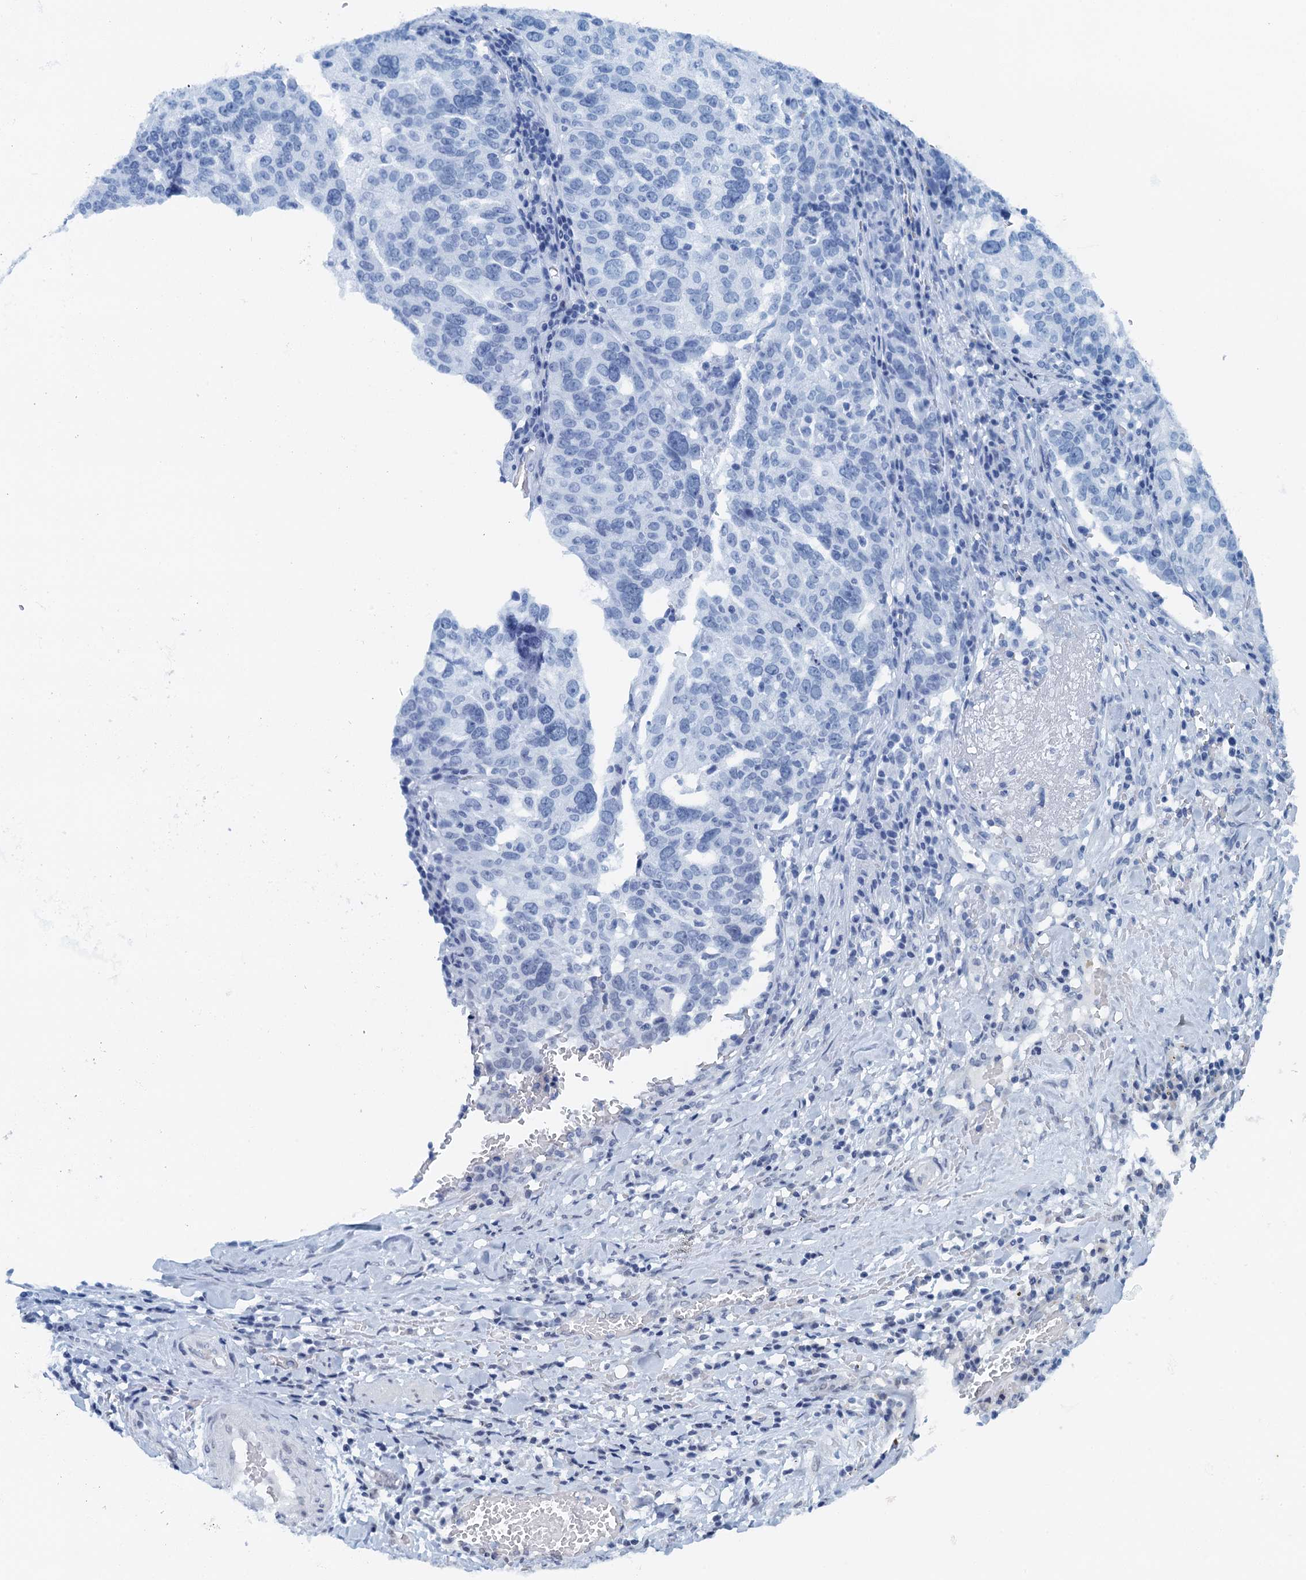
{"staining": {"intensity": "weak", "quantity": "25%-75%", "location": "nuclear"}, "tissue": "ovarian cancer", "cell_type": "Tumor cells", "image_type": "cancer", "snomed": [{"axis": "morphology", "description": "Cystadenocarcinoma, serous, NOS"}, {"axis": "topography", "description": "Ovary"}], "caption": "About 25%-75% of tumor cells in serous cystadenocarcinoma (ovarian) show weak nuclear protein expression as visualized by brown immunohistochemical staining.", "gene": "MTA3", "patient": {"sex": "female", "age": 59}}